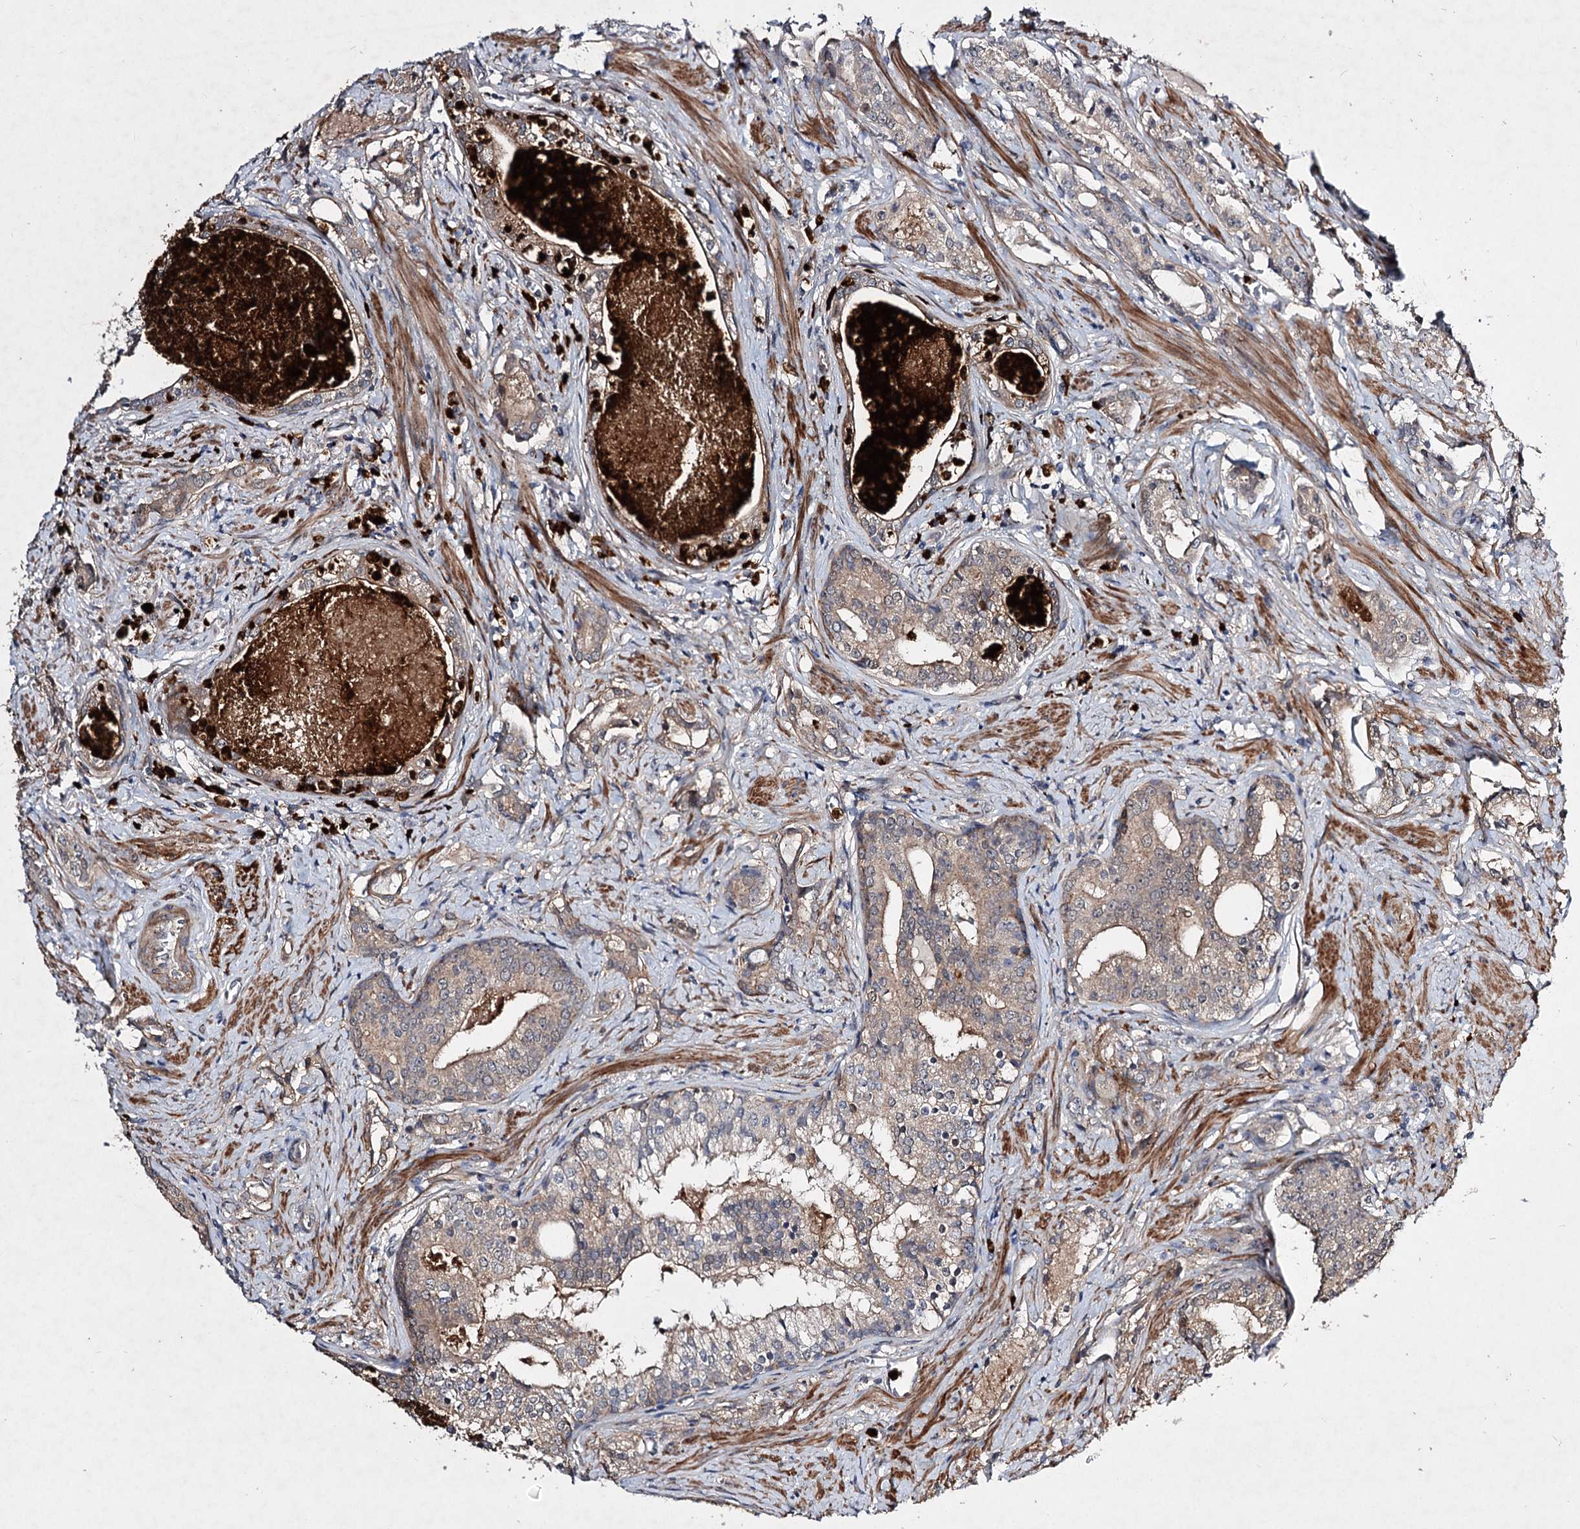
{"staining": {"intensity": "weak", "quantity": "25%-75%", "location": "cytoplasmic/membranous"}, "tissue": "prostate cancer", "cell_type": "Tumor cells", "image_type": "cancer", "snomed": [{"axis": "morphology", "description": "Adenocarcinoma, High grade"}, {"axis": "topography", "description": "Prostate"}], "caption": "DAB (3,3'-diaminobenzidine) immunohistochemical staining of human prostate cancer (adenocarcinoma (high-grade)) demonstrates weak cytoplasmic/membranous protein positivity in about 25%-75% of tumor cells.", "gene": "MINDY3", "patient": {"sex": "male", "age": 58}}